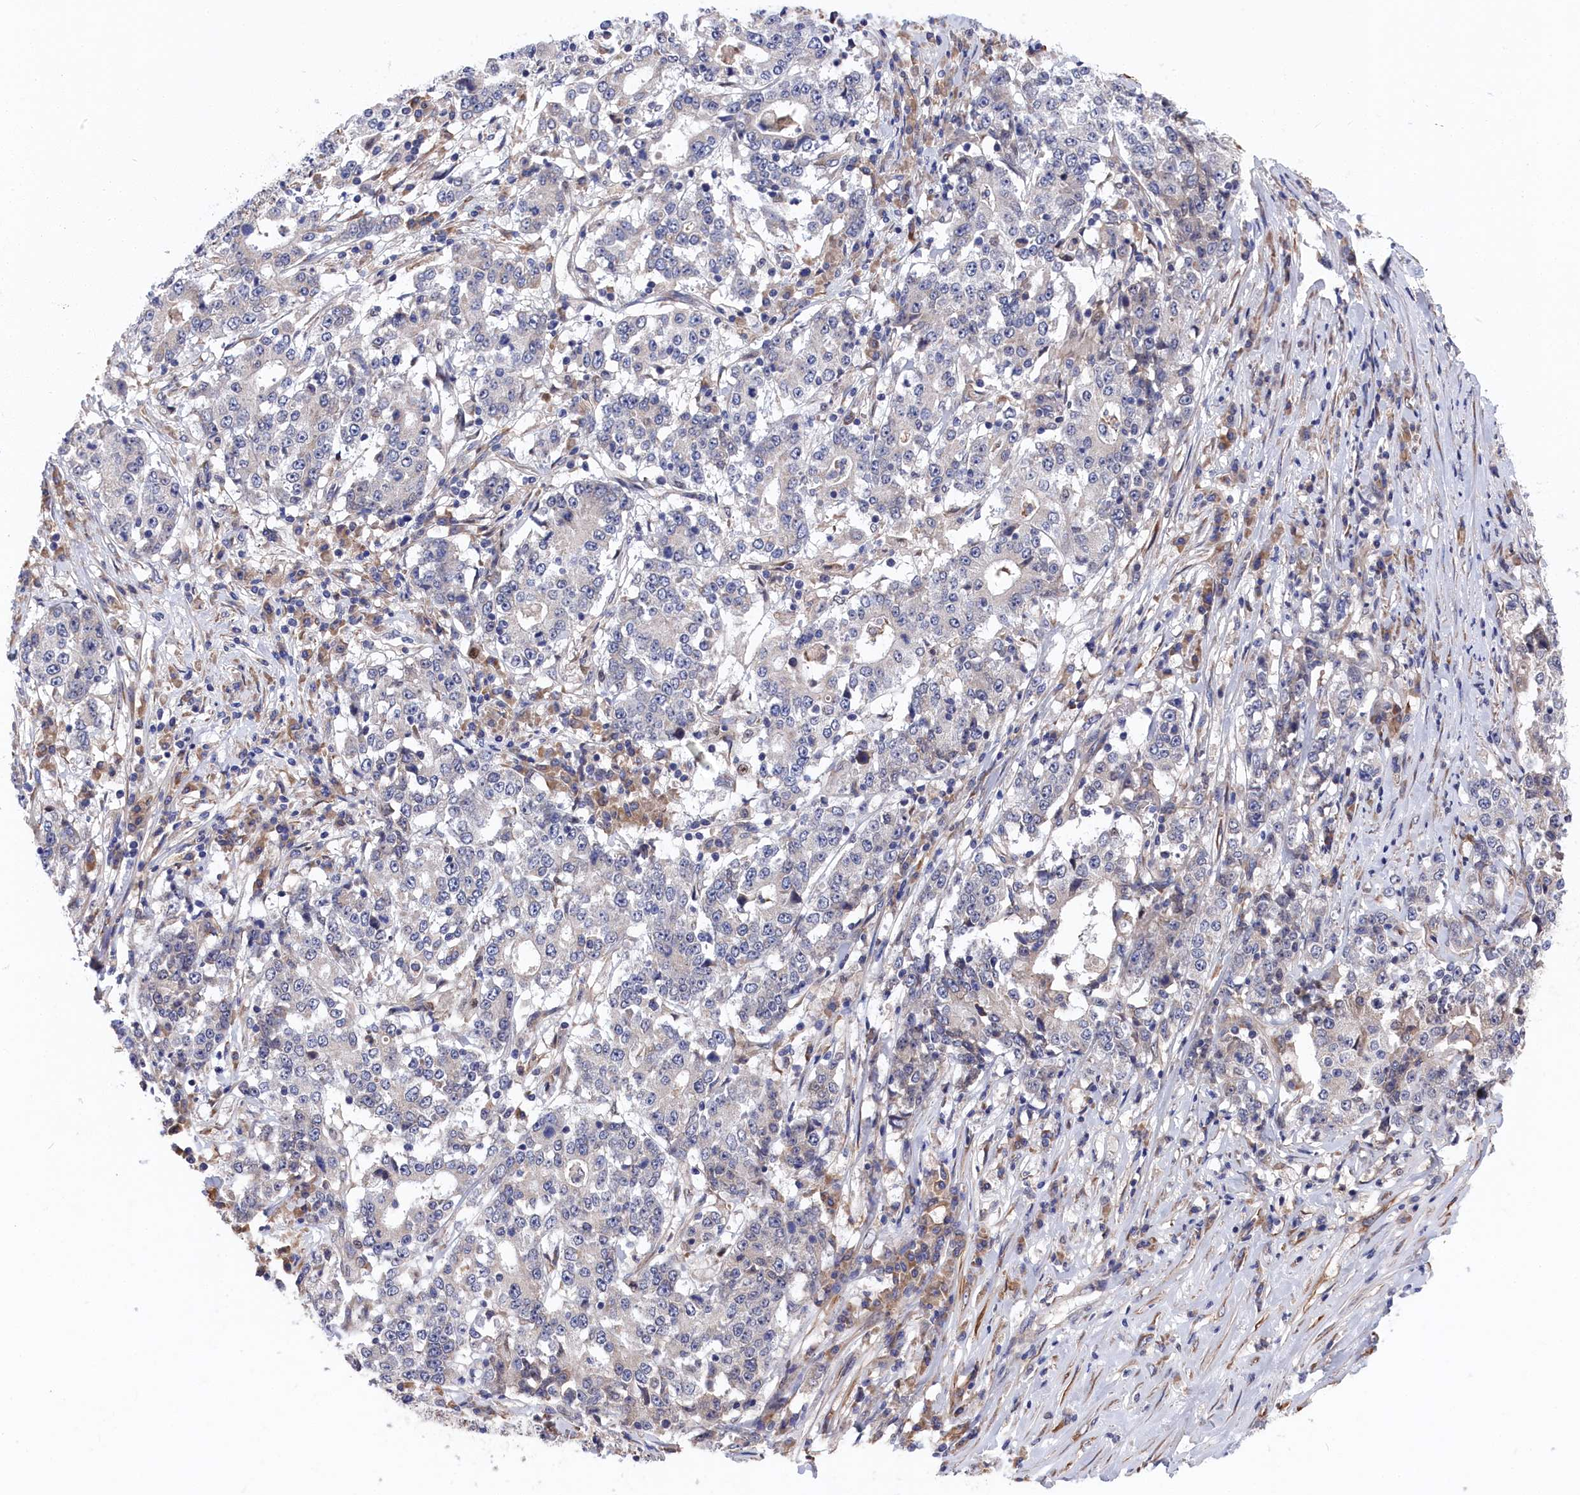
{"staining": {"intensity": "negative", "quantity": "none", "location": "none"}, "tissue": "stomach cancer", "cell_type": "Tumor cells", "image_type": "cancer", "snomed": [{"axis": "morphology", "description": "Adenocarcinoma, NOS"}, {"axis": "topography", "description": "Stomach"}], "caption": "Stomach adenocarcinoma was stained to show a protein in brown. There is no significant positivity in tumor cells.", "gene": "CYB5D2", "patient": {"sex": "male", "age": 59}}